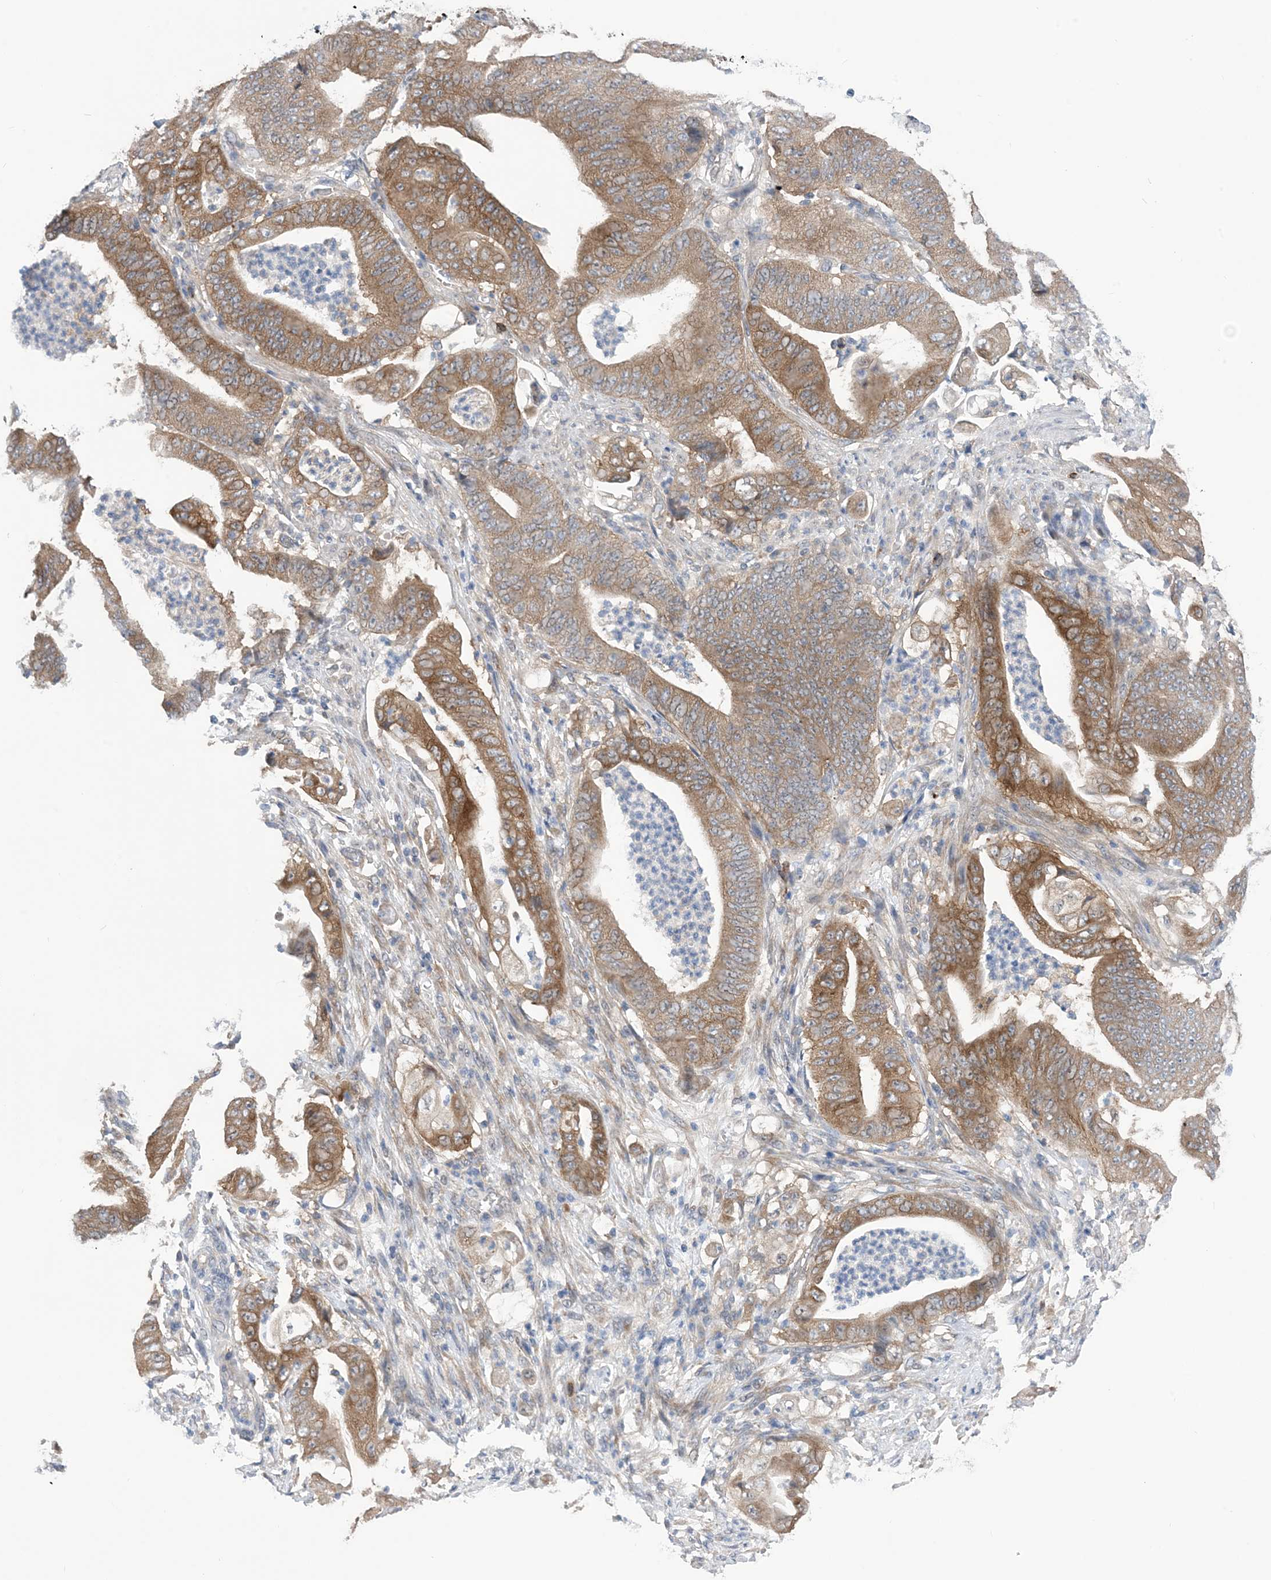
{"staining": {"intensity": "moderate", "quantity": ">75%", "location": "cytoplasmic/membranous"}, "tissue": "stomach cancer", "cell_type": "Tumor cells", "image_type": "cancer", "snomed": [{"axis": "morphology", "description": "Adenocarcinoma, NOS"}, {"axis": "topography", "description": "Stomach"}], "caption": "Immunohistochemical staining of human stomach cancer shows medium levels of moderate cytoplasmic/membranous protein positivity in about >75% of tumor cells.", "gene": "EHBP1", "patient": {"sex": "female", "age": 73}}